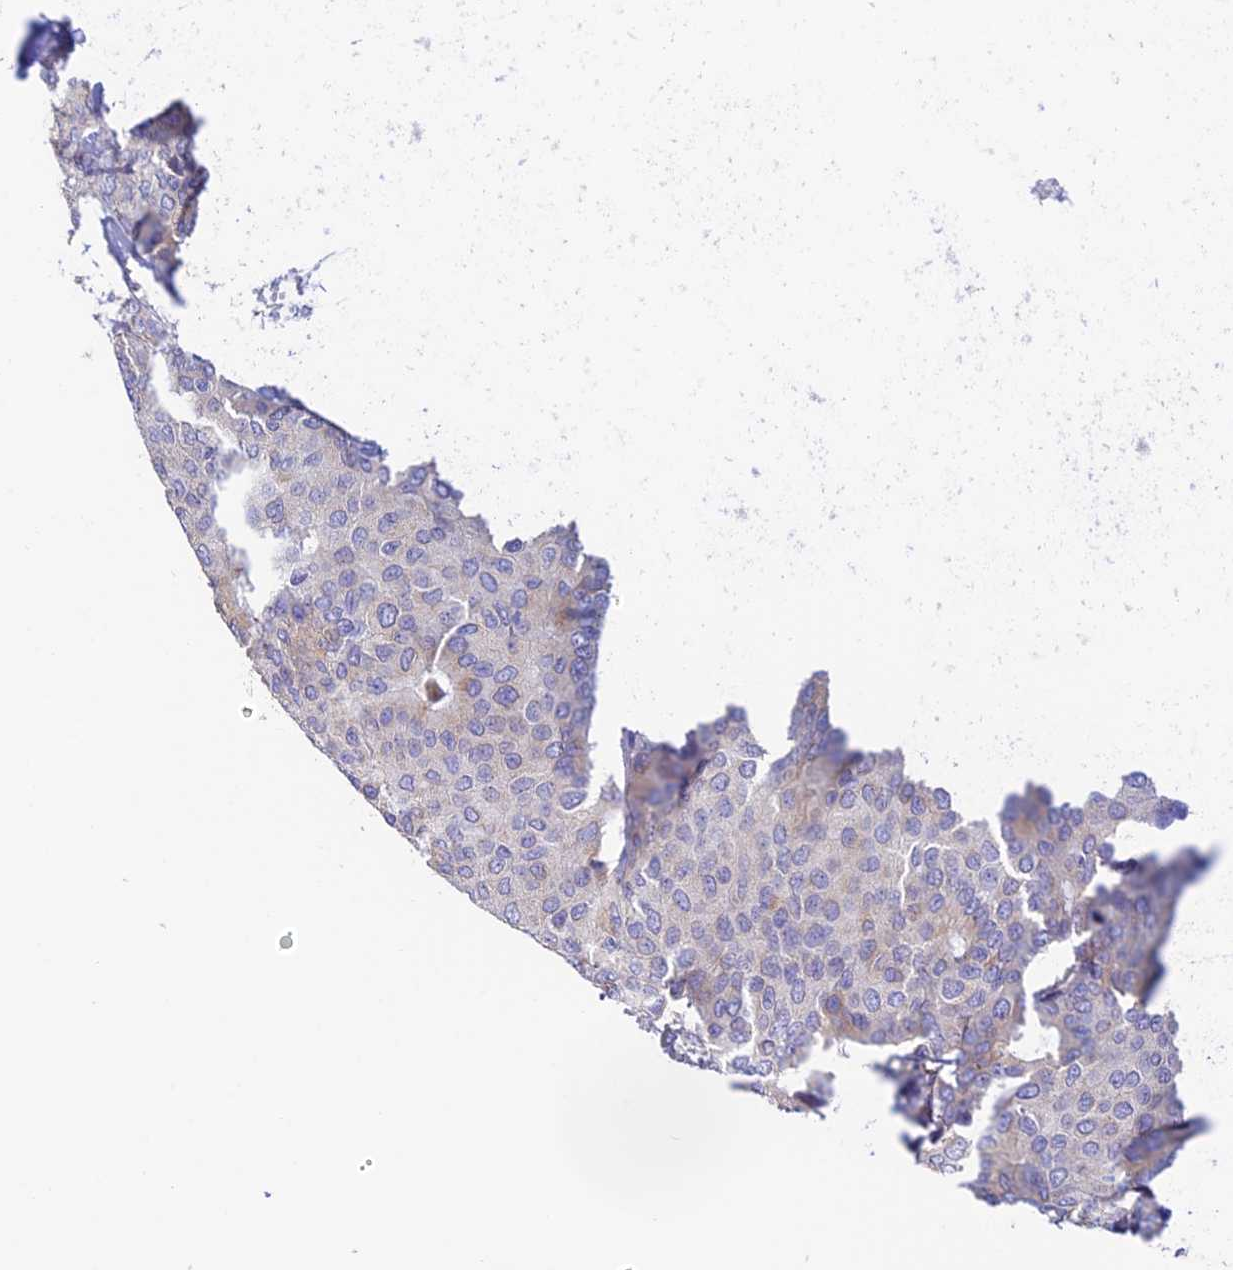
{"staining": {"intensity": "weak", "quantity": "<25%", "location": "cytoplasmic/membranous"}, "tissue": "breast cancer", "cell_type": "Tumor cells", "image_type": "cancer", "snomed": [{"axis": "morphology", "description": "Duct carcinoma"}, {"axis": "topography", "description": "Breast"}], "caption": "There is no significant positivity in tumor cells of breast cancer (intraductal carcinoma). (Immunohistochemistry, brightfield microscopy, high magnification).", "gene": "EMC3", "patient": {"sex": "female", "age": 75}}